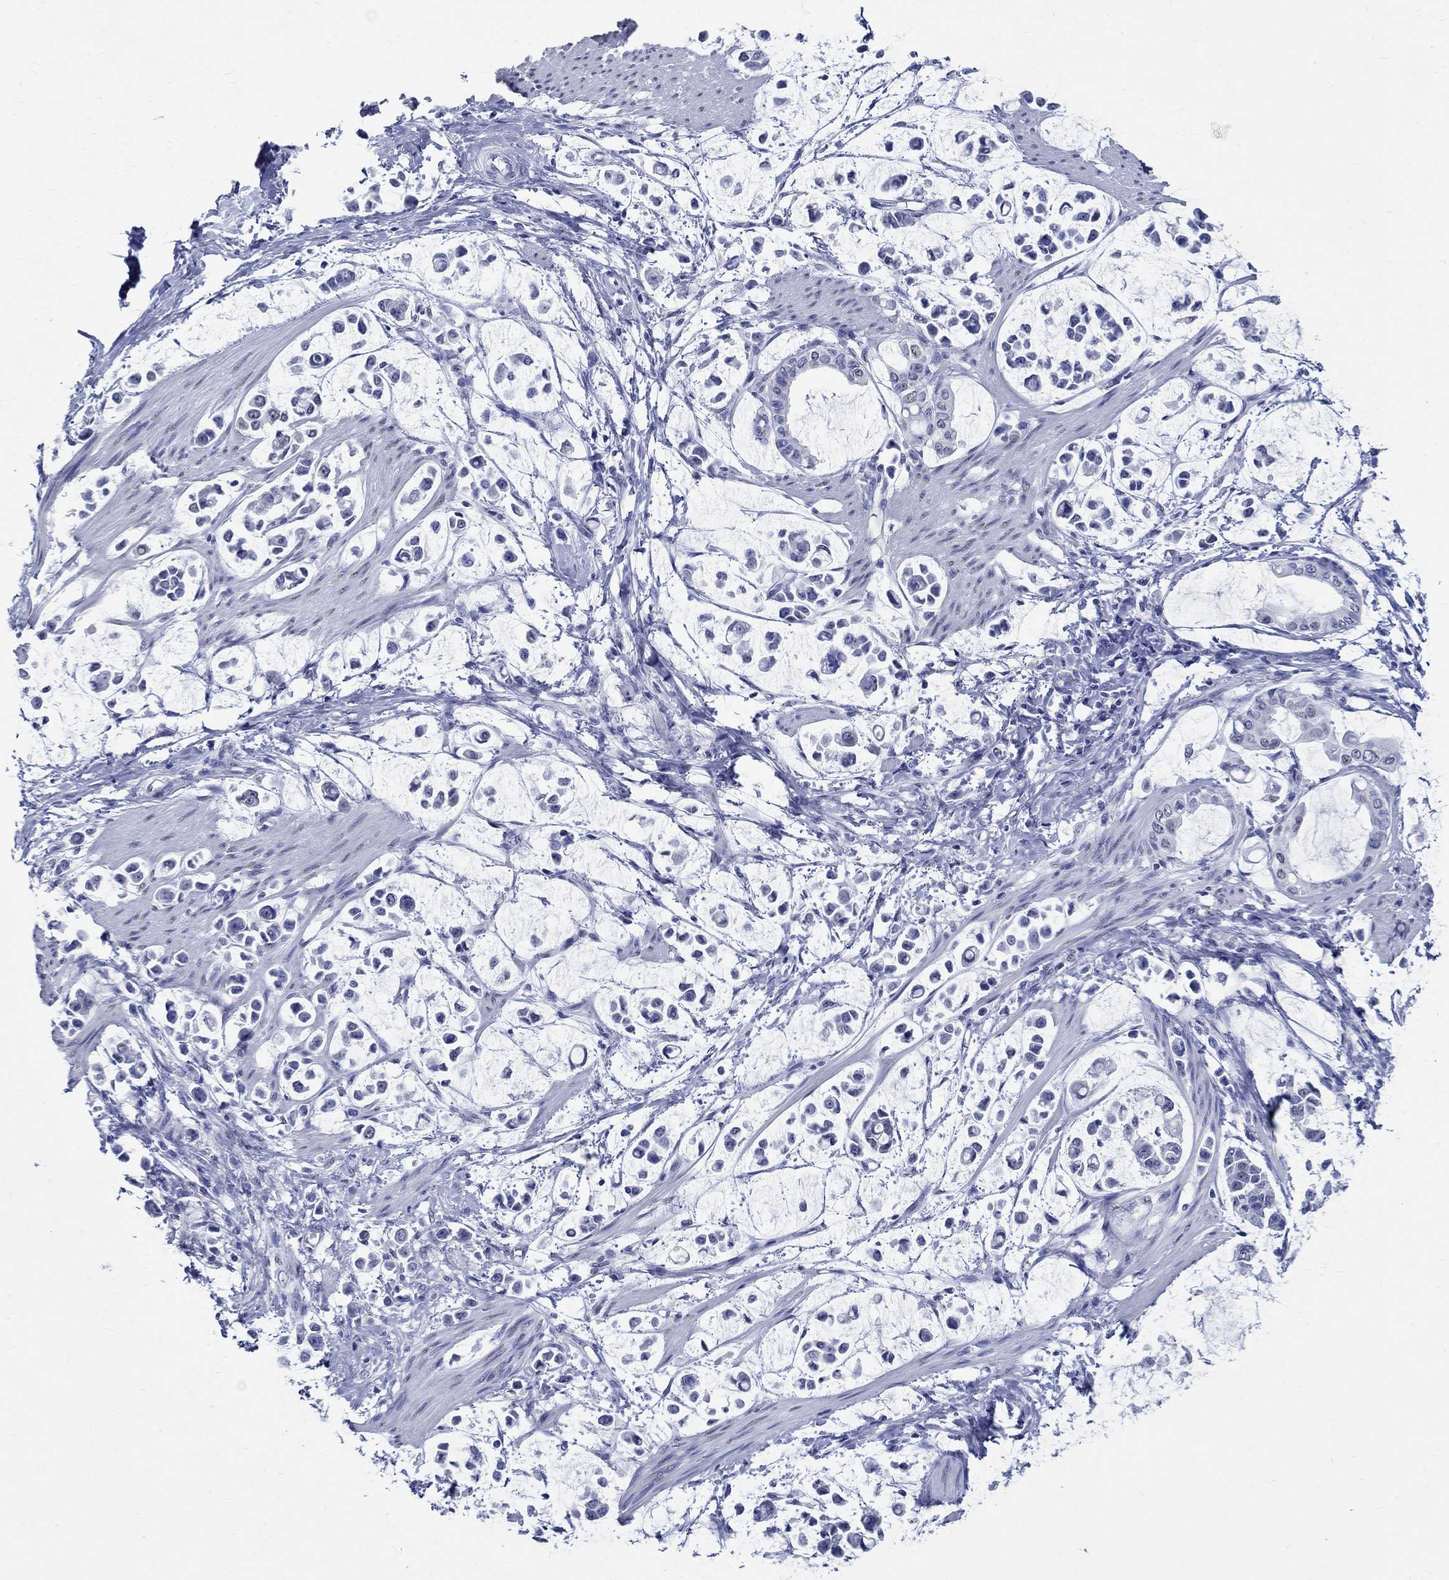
{"staining": {"intensity": "negative", "quantity": "none", "location": "none"}, "tissue": "stomach cancer", "cell_type": "Tumor cells", "image_type": "cancer", "snomed": [{"axis": "morphology", "description": "Adenocarcinoma, NOS"}, {"axis": "topography", "description": "Stomach"}], "caption": "DAB (3,3'-diaminobenzidine) immunohistochemical staining of human stomach cancer exhibits no significant positivity in tumor cells.", "gene": "TSPAN16", "patient": {"sex": "male", "age": 82}}